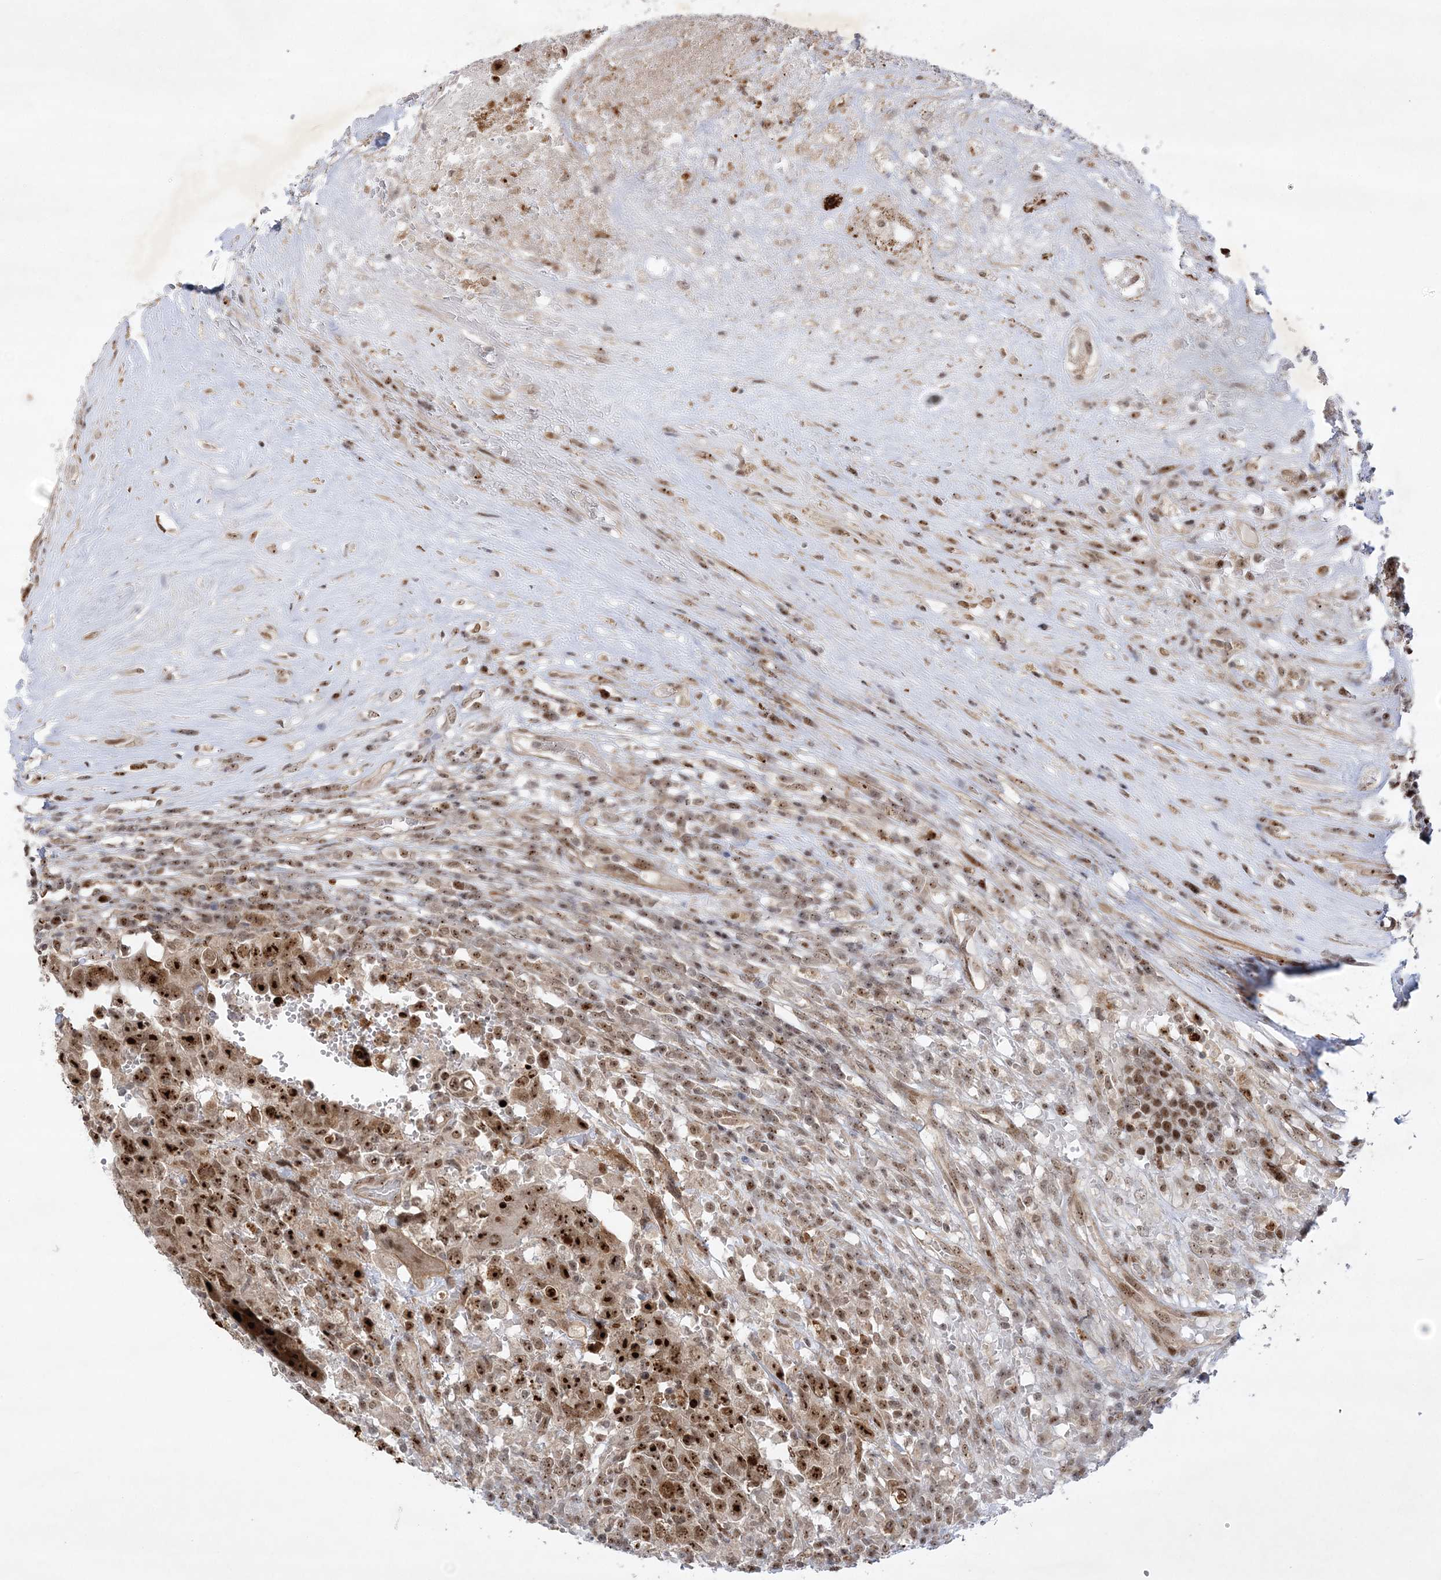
{"staining": {"intensity": "strong", "quantity": ">75%", "location": "nuclear"}, "tissue": "testis cancer", "cell_type": "Tumor cells", "image_type": "cancer", "snomed": [{"axis": "morphology", "description": "Carcinoma, Embryonal, NOS"}, {"axis": "topography", "description": "Testis"}], "caption": "High-magnification brightfield microscopy of testis cancer (embryonal carcinoma) stained with DAB (3,3'-diaminobenzidine) (brown) and counterstained with hematoxylin (blue). tumor cells exhibit strong nuclear positivity is identified in approximately>75% of cells.", "gene": "NPM3", "patient": {"sex": "male", "age": 26}}